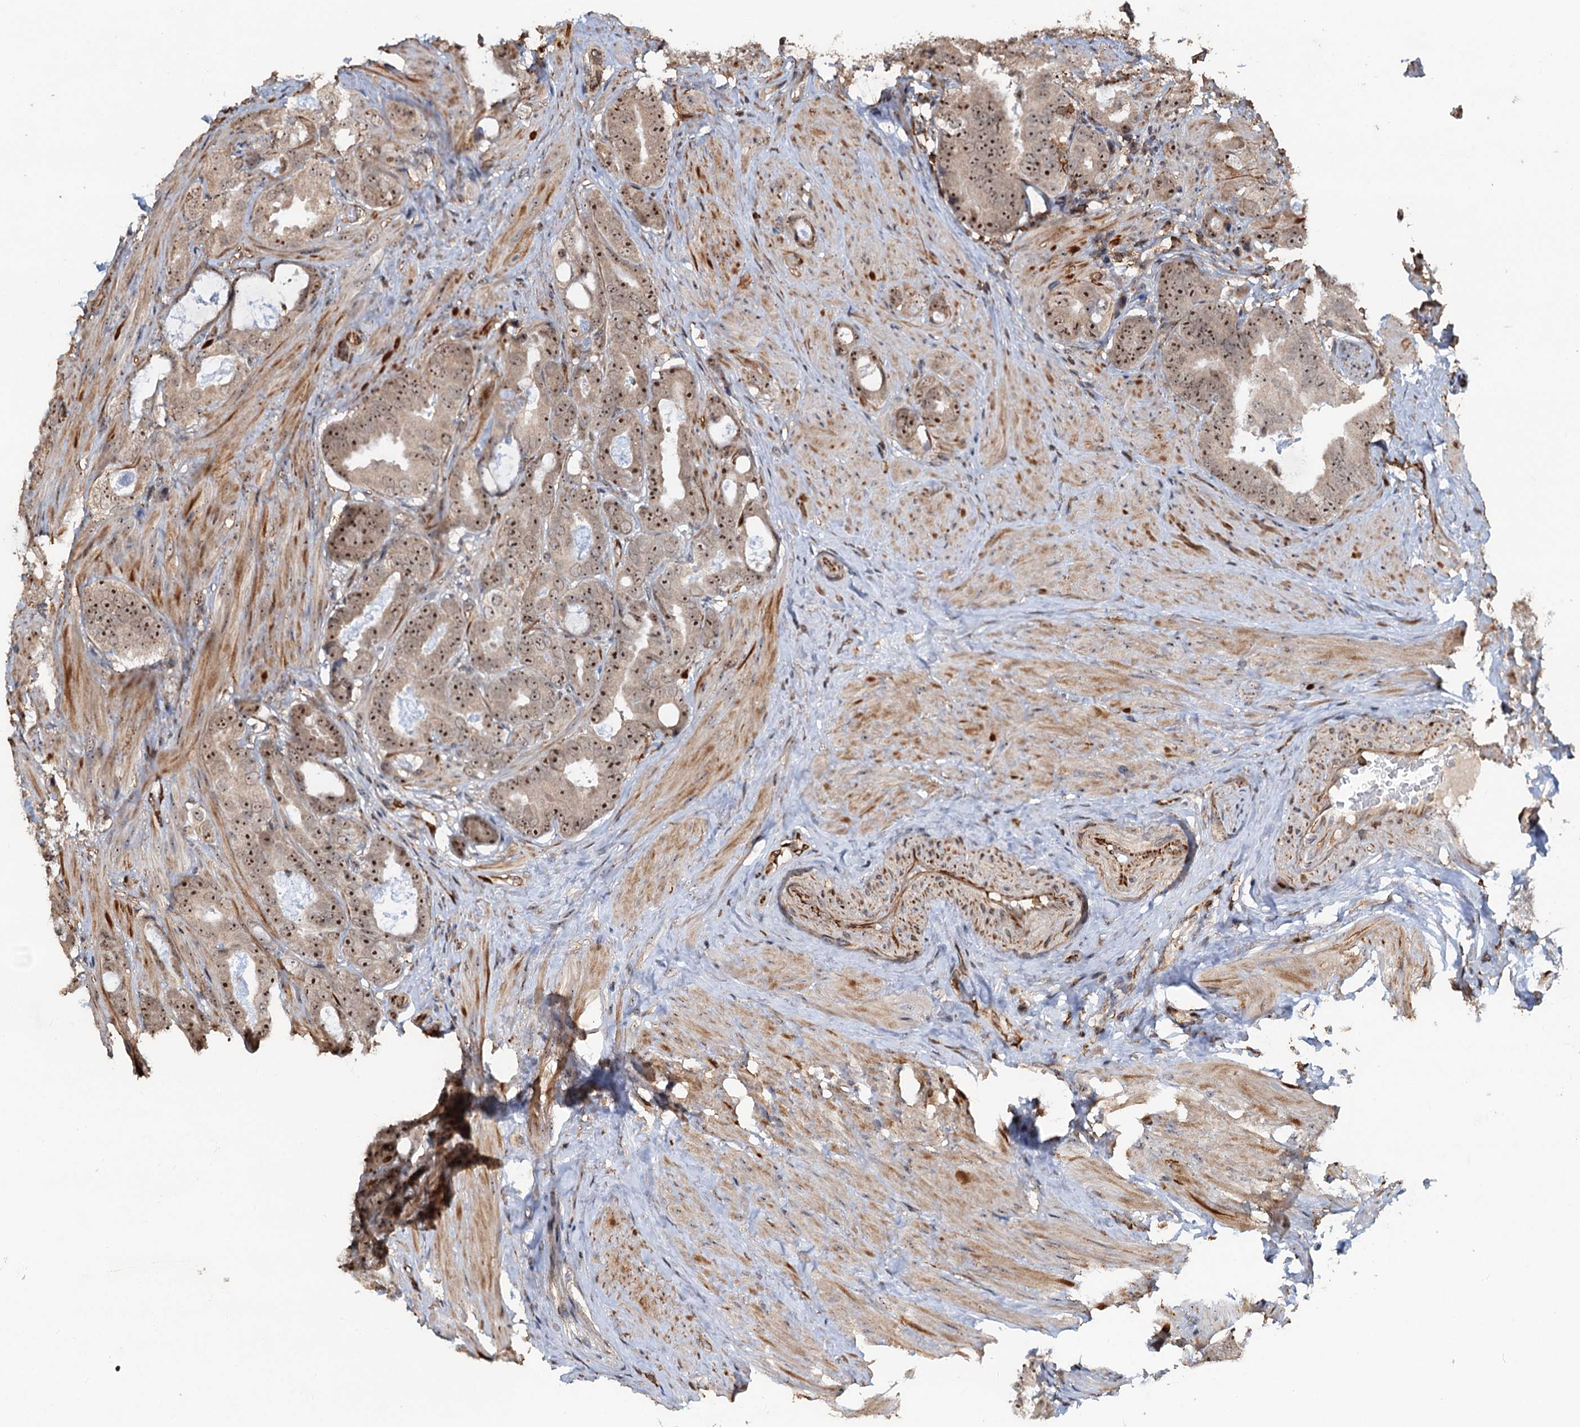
{"staining": {"intensity": "moderate", "quantity": ">75%", "location": "nuclear"}, "tissue": "prostate cancer", "cell_type": "Tumor cells", "image_type": "cancer", "snomed": [{"axis": "morphology", "description": "Adenocarcinoma, Low grade"}, {"axis": "topography", "description": "Prostate"}], "caption": "DAB immunohistochemical staining of human prostate cancer (low-grade adenocarcinoma) displays moderate nuclear protein positivity in about >75% of tumor cells.", "gene": "TMA16", "patient": {"sex": "male", "age": 71}}